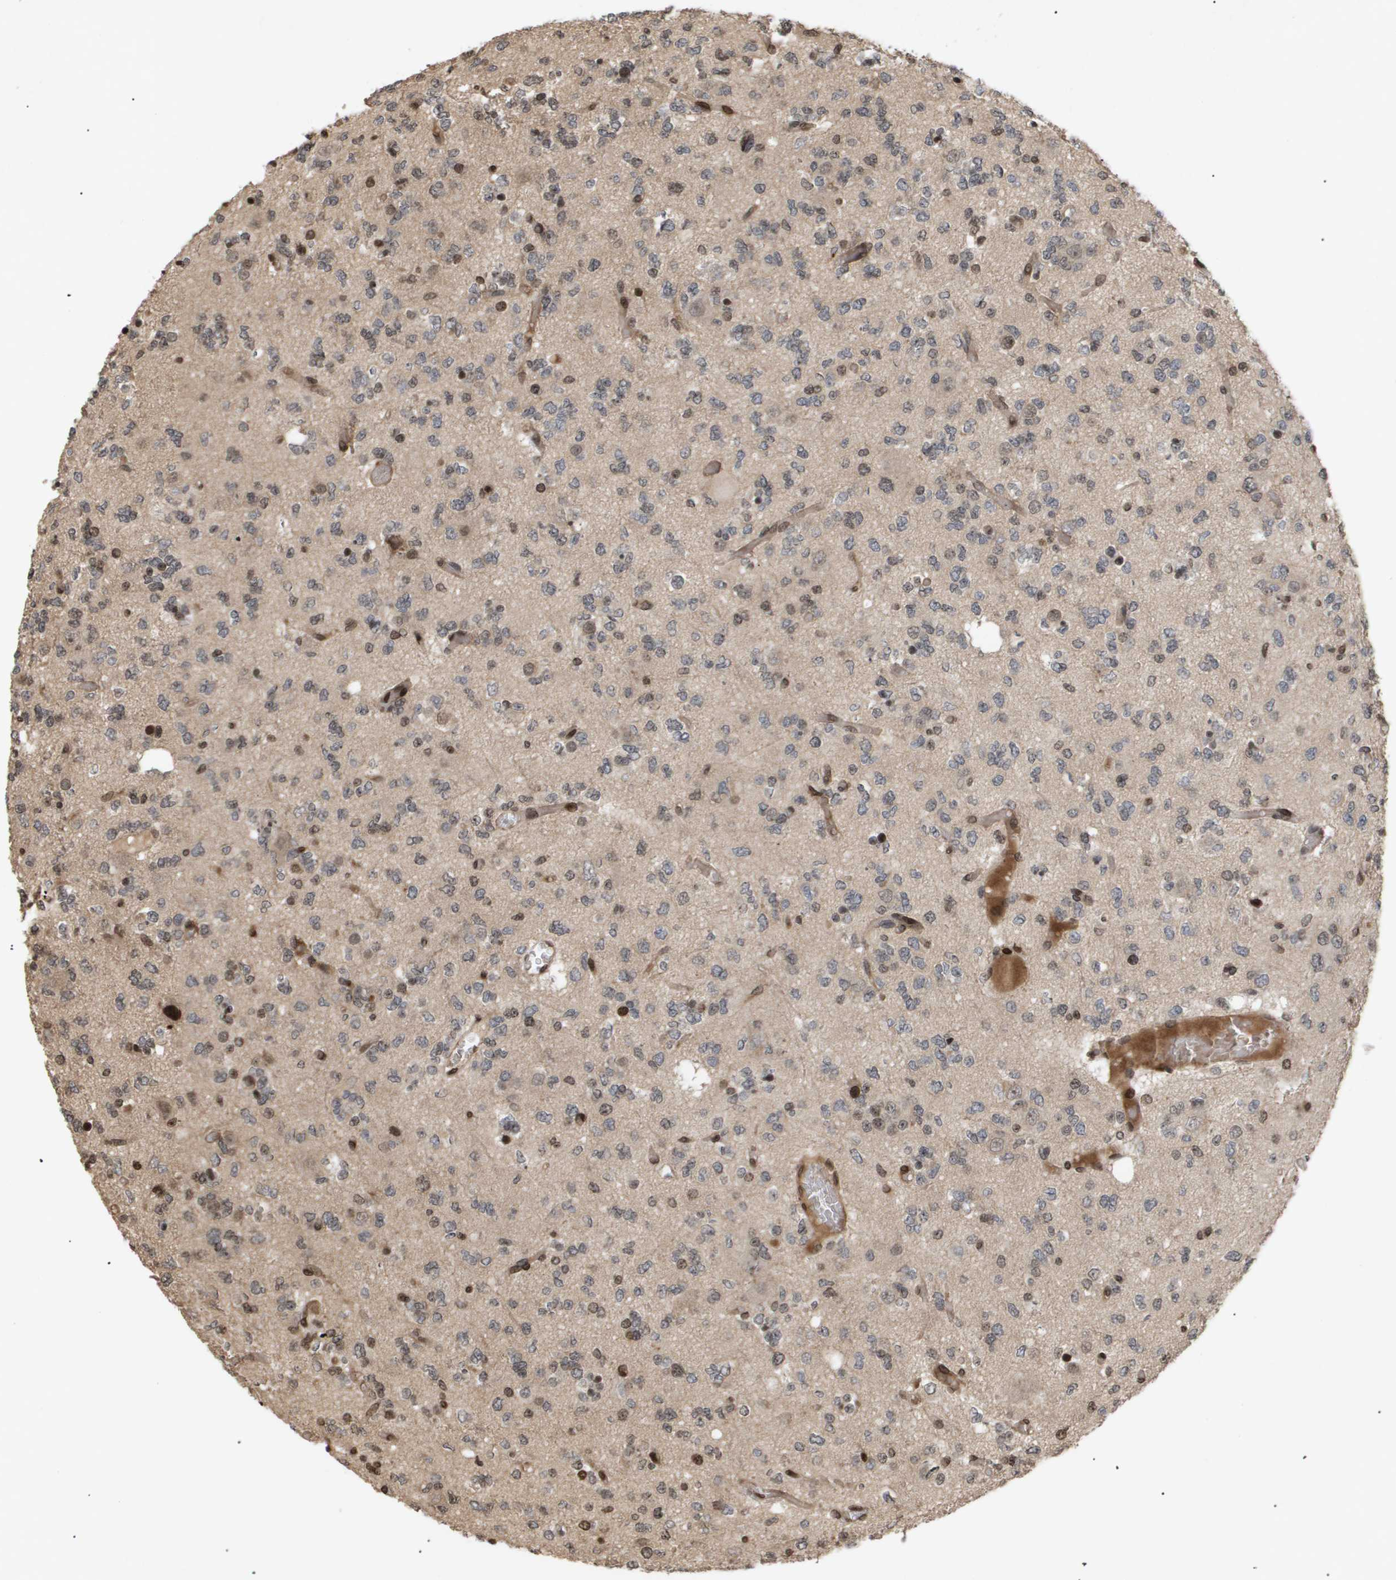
{"staining": {"intensity": "moderate", "quantity": "25%-75%", "location": "cytoplasmic/membranous,nuclear"}, "tissue": "glioma", "cell_type": "Tumor cells", "image_type": "cancer", "snomed": [{"axis": "morphology", "description": "Glioma, malignant, Low grade"}, {"axis": "topography", "description": "Brain"}], "caption": "Protein staining by IHC exhibits moderate cytoplasmic/membranous and nuclear expression in approximately 25%-75% of tumor cells in malignant glioma (low-grade). (DAB (3,3'-diaminobenzidine) IHC, brown staining for protein, blue staining for nuclei).", "gene": "HSPA6", "patient": {"sex": "male", "age": 38}}